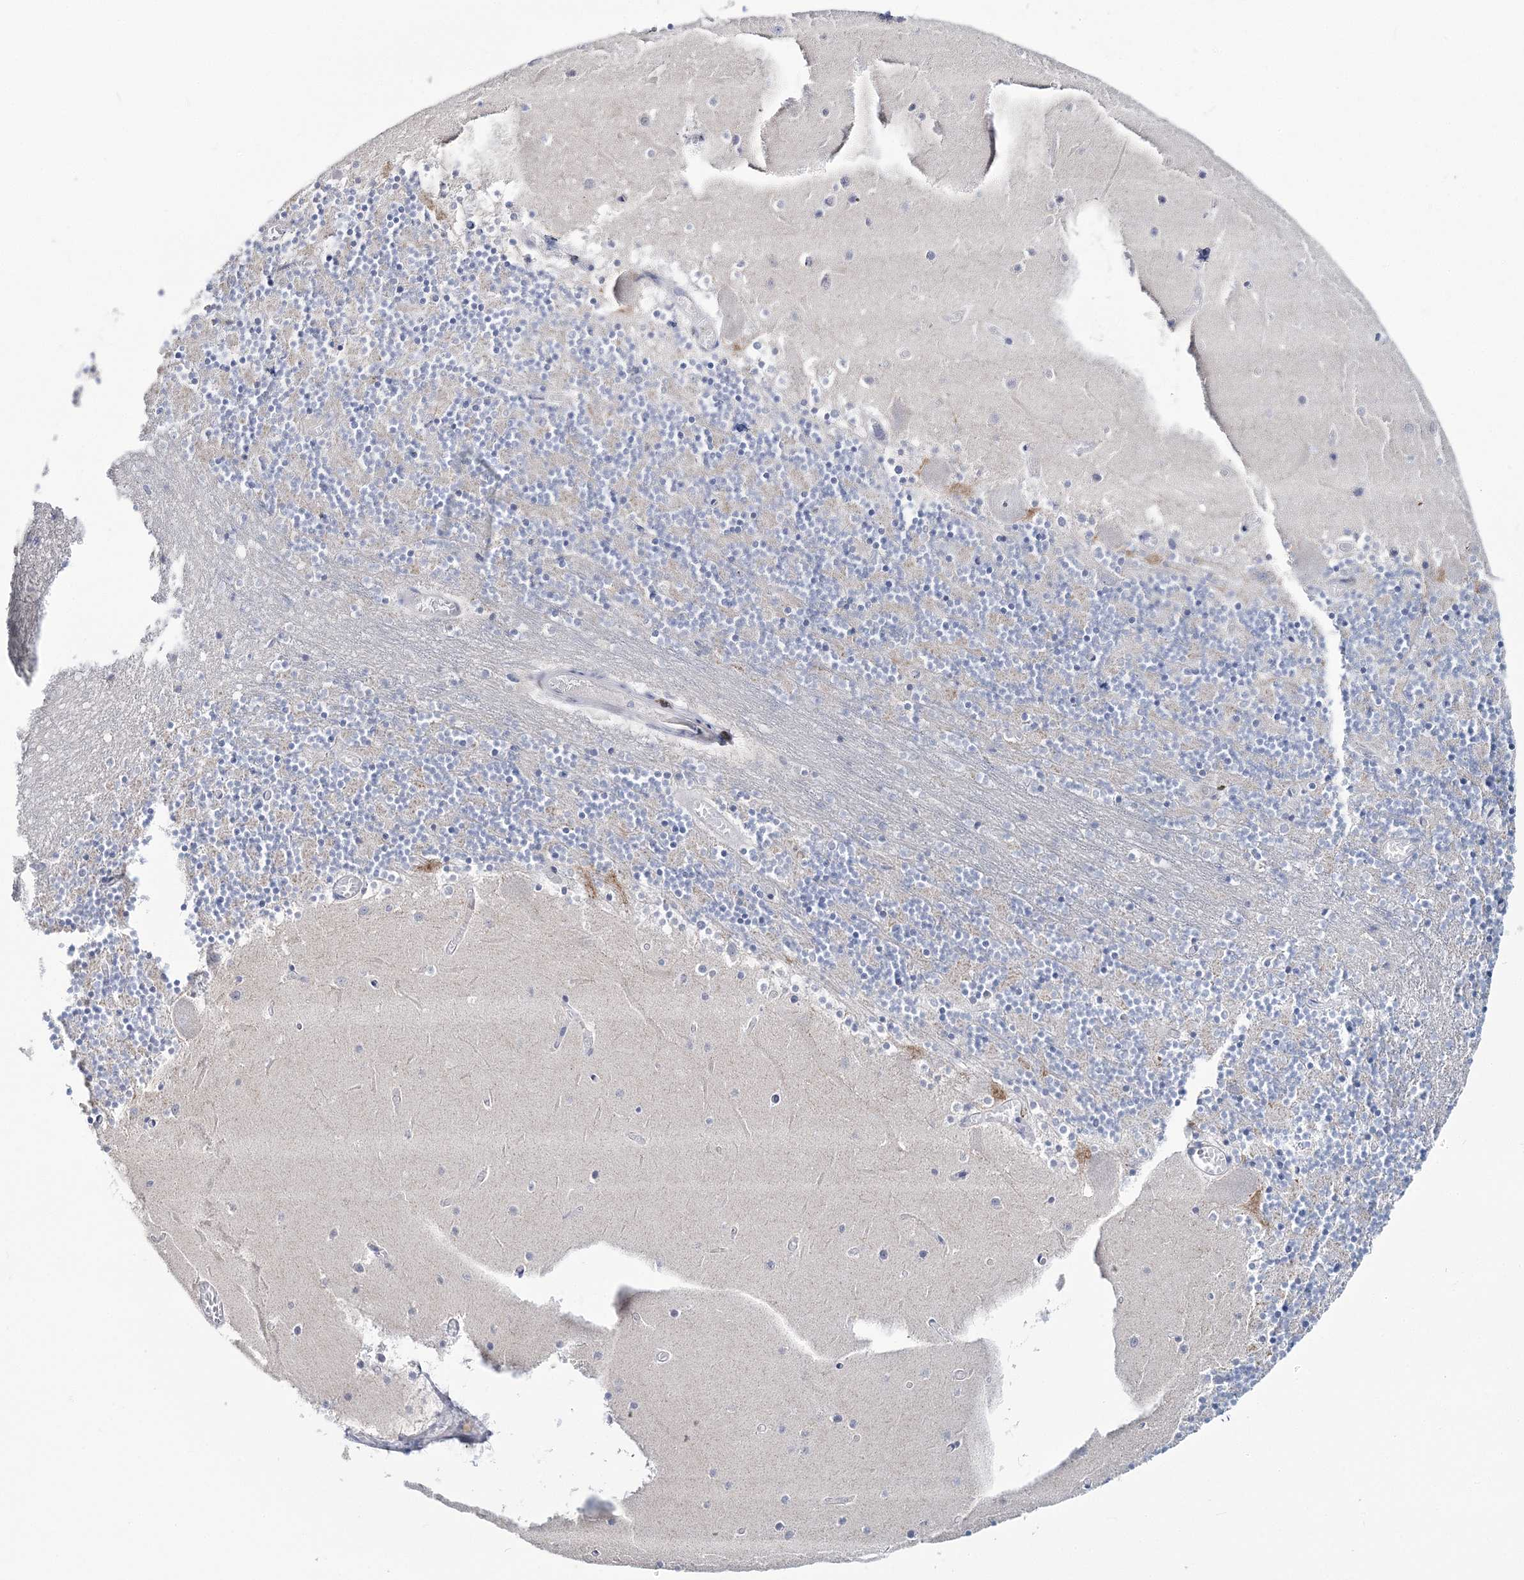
{"staining": {"intensity": "negative", "quantity": "none", "location": "none"}, "tissue": "cerebellum", "cell_type": "Cells in granular layer", "image_type": "normal", "snomed": [{"axis": "morphology", "description": "Normal tissue, NOS"}, {"axis": "topography", "description": "Cerebellum"}], "caption": "Normal cerebellum was stained to show a protein in brown. There is no significant staining in cells in granular layer.", "gene": "CYP3A4", "patient": {"sex": "female", "age": 28}}